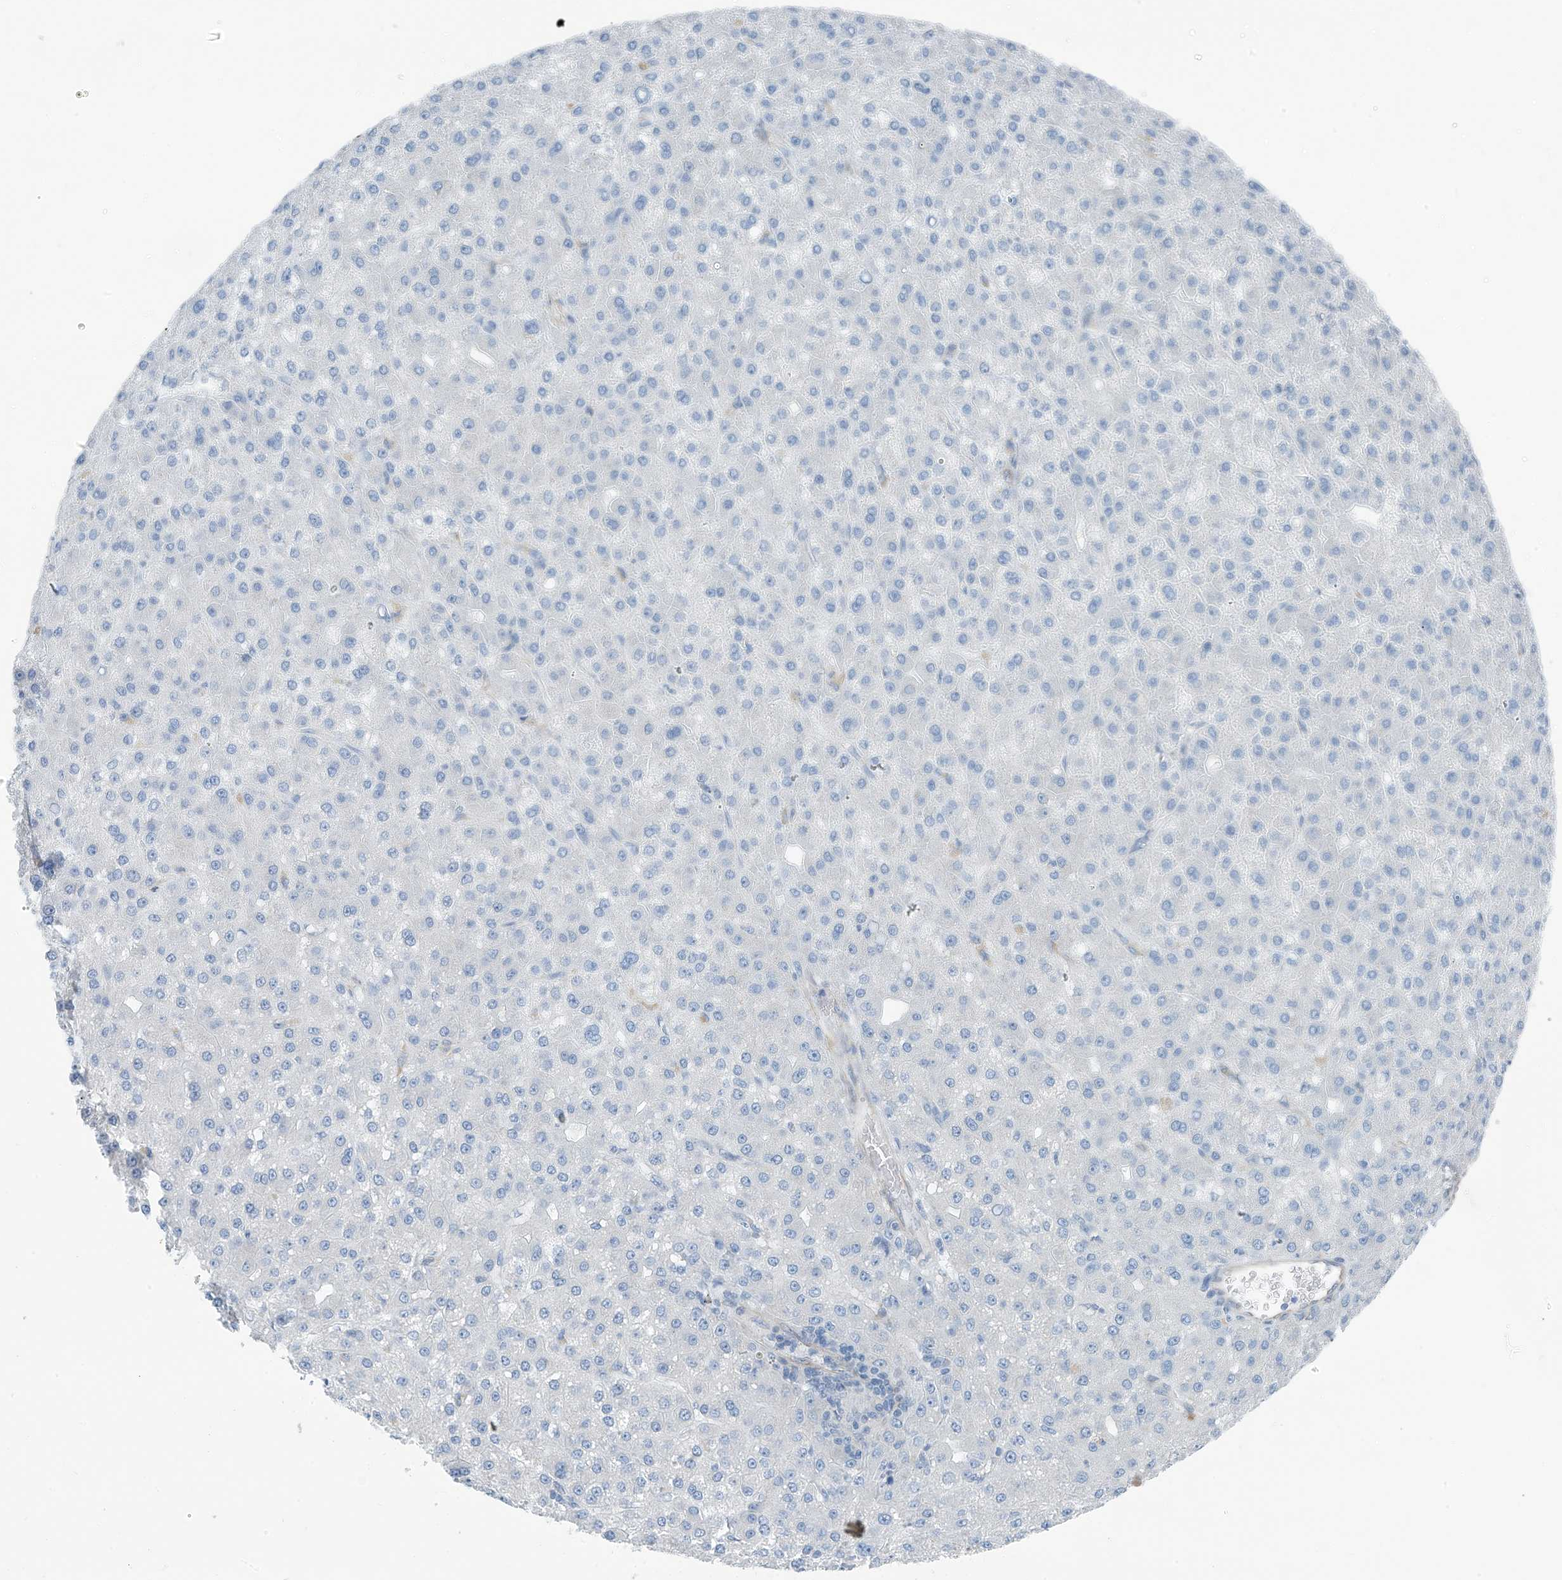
{"staining": {"intensity": "negative", "quantity": "none", "location": "none"}, "tissue": "liver cancer", "cell_type": "Tumor cells", "image_type": "cancer", "snomed": [{"axis": "morphology", "description": "Carcinoma, Hepatocellular, NOS"}, {"axis": "topography", "description": "Liver"}], "caption": "The immunohistochemistry (IHC) micrograph has no significant positivity in tumor cells of liver cancer (hepatocellular carcinoma) tissue.", "gene": "RCN2", "patient": {"sex": "male", "age": 67}}